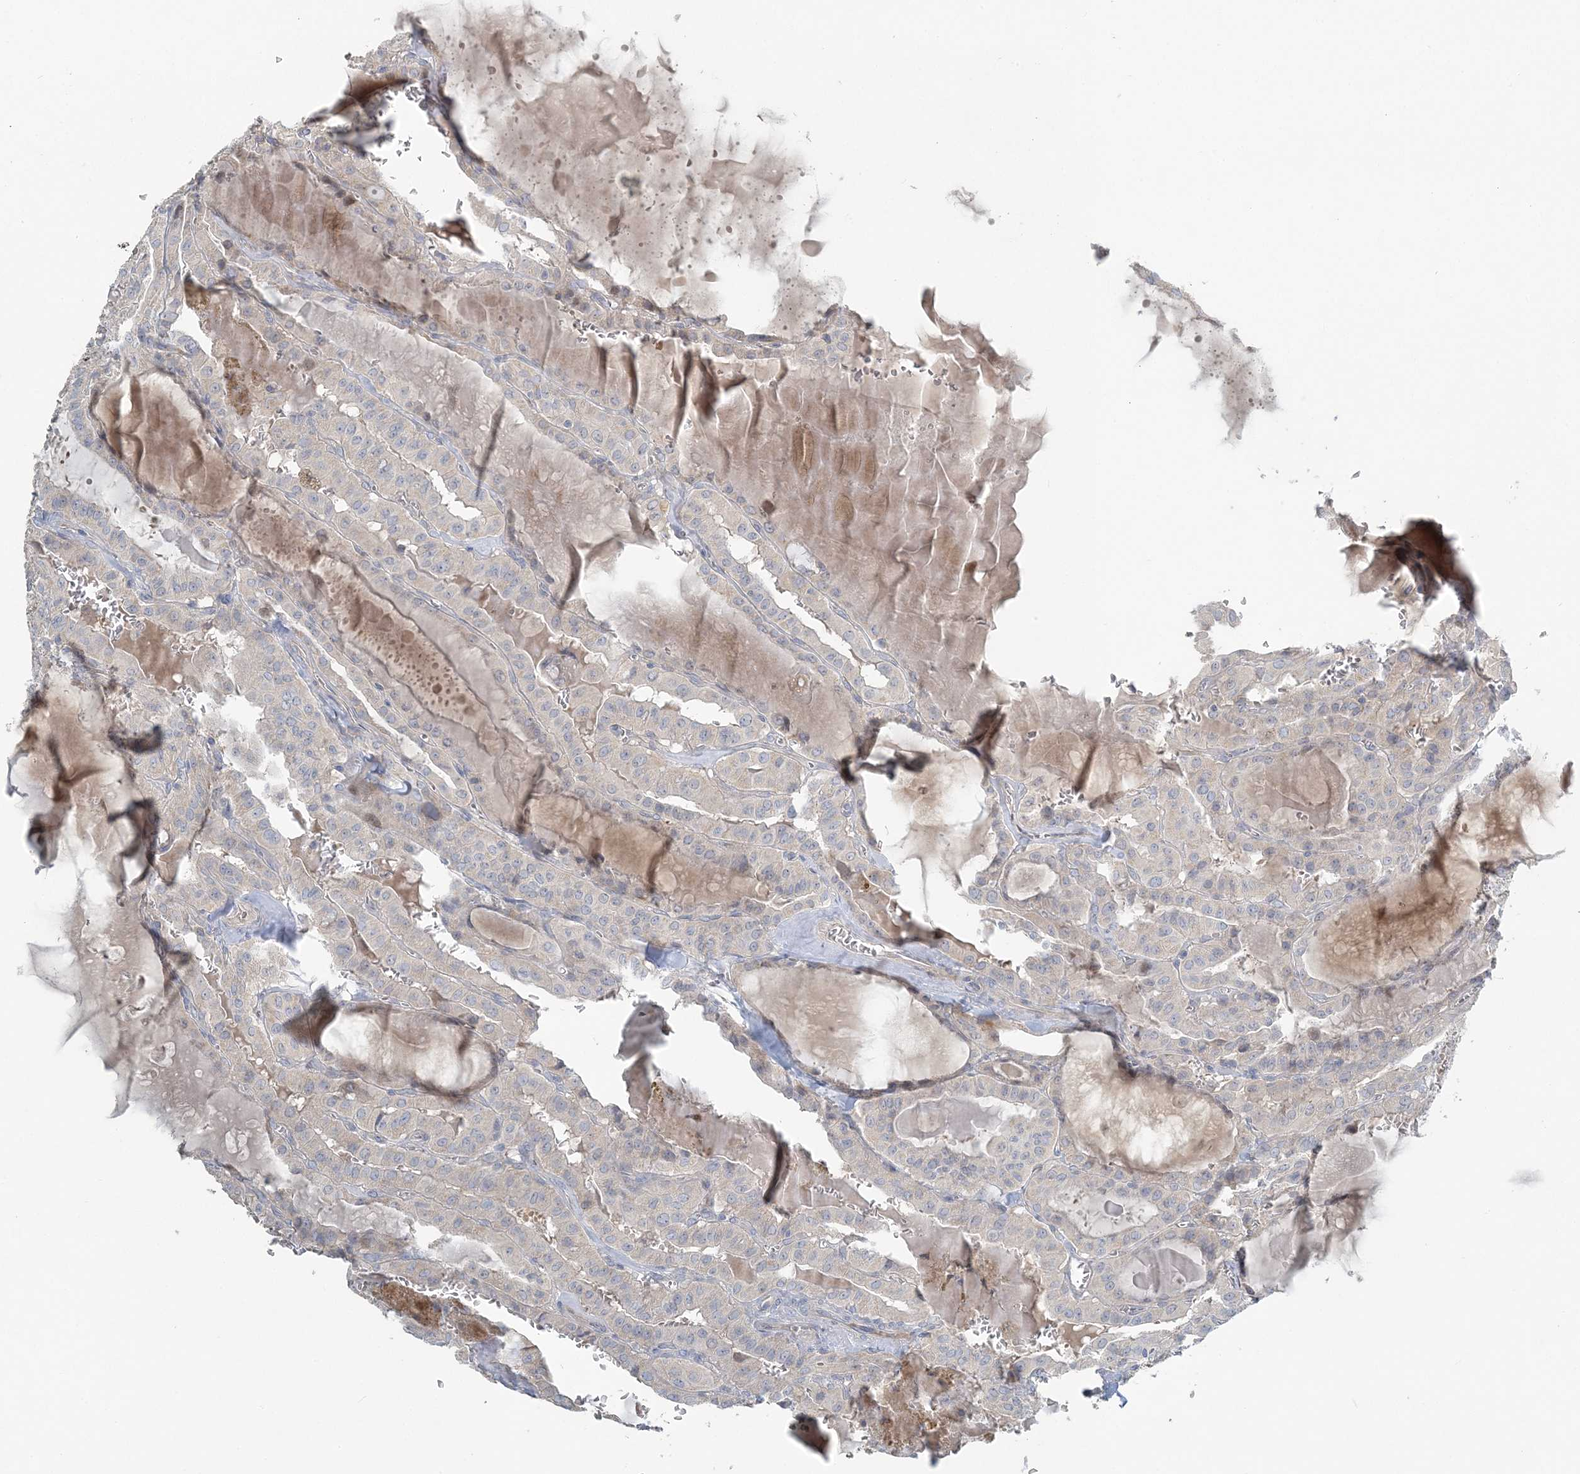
{"staining": {"intensity": "negative", "quantity": "none", "location": "none"}, "tissue": "thyroid cancer", "cell_type": "Tumor cells", "image_type": "cancer", "snomed": [{"axis": "morphology", "description": "Papillary adenocarcinoma, NOS"}, {"axis": "topography", "description": "Thyroid gland"}], "caption": "Tumor cells are negative for brown protein staining in papillary adenocarcinoma (thyroid).", "gene": "SLC4A10", "patient": {"sex": "male", "age": 52}}